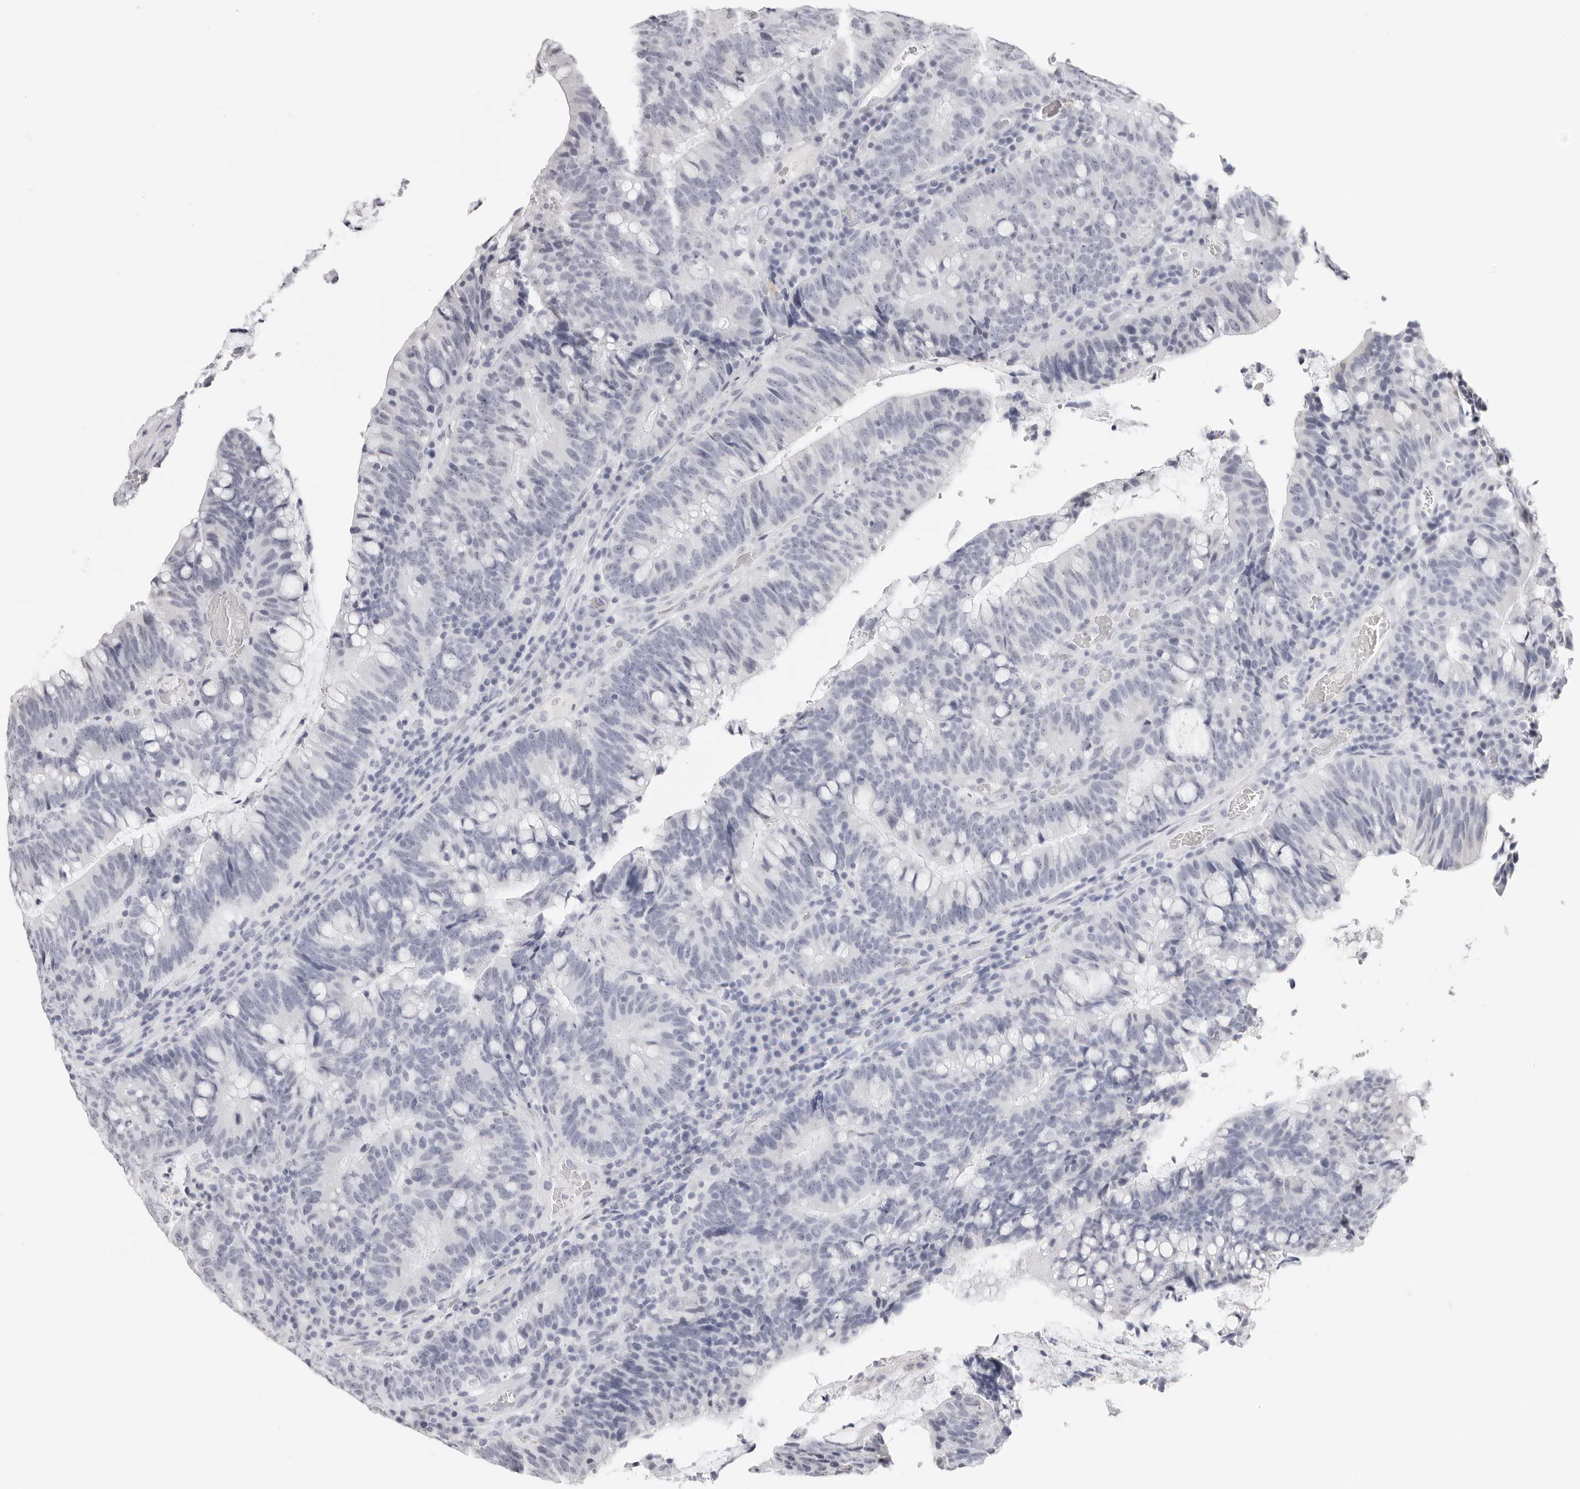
{"staining": {"intensity": "negative", "quantity": "none", "location": "none"}, "tissue": "colorectal cancer", "cell_type": "Tumor cells", "image_type": "cancer", "snomed": [{"axis": "morphology", "description": "Adenocarcinoma, NOS"}, {"axis": "topography", "description": "Colon"}], "caption": "IHC photomicrograph of colorectal cancer (adenocarcinoma) stained for a protein (brown), which displays no positivity in tumor cells.", "gene": "AGMAT", "patient": {"sex": "female", "age": 66}}